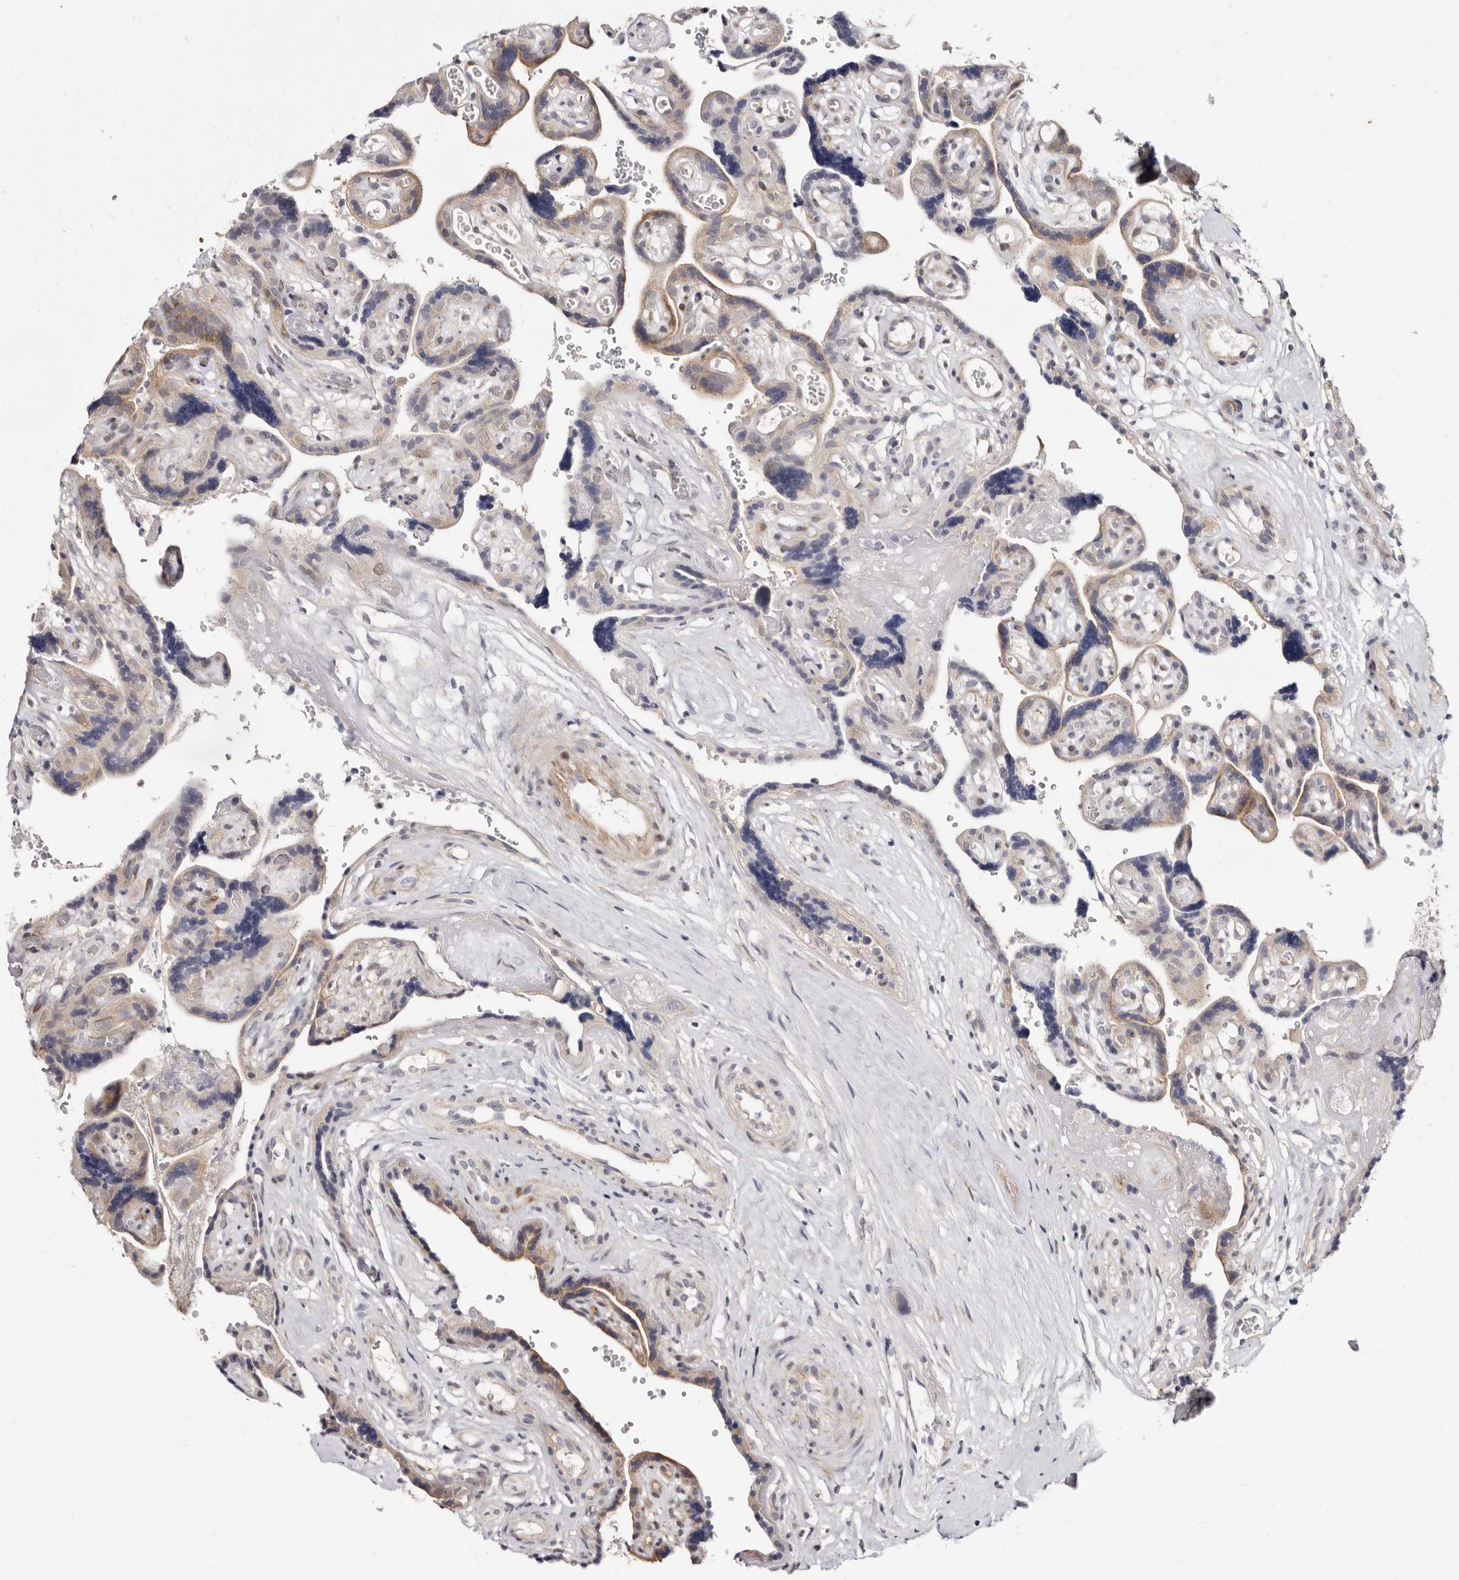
{"staining": {"intensity": "moderate", "quantity": "25%-75%", "location": "cytoplasmic/membranous"}, "tissue": "placenta", "cell_type": "Decidual cells", "image_type": "normal", "snomed": [{"axis": "morphology", "description": "Normal tissue, NOS"}, {"axis": "topography", "description": "Placenta"}], "caption": "This histopathology image exhibits immunohistochemistry staining of normal human placenta, with medium moderate cytoplasmic/membranous staining in approximately 25%-75% of decidual cells.", "gene": "KLHL4", "patient": {"sex": "female", "age": 30}}